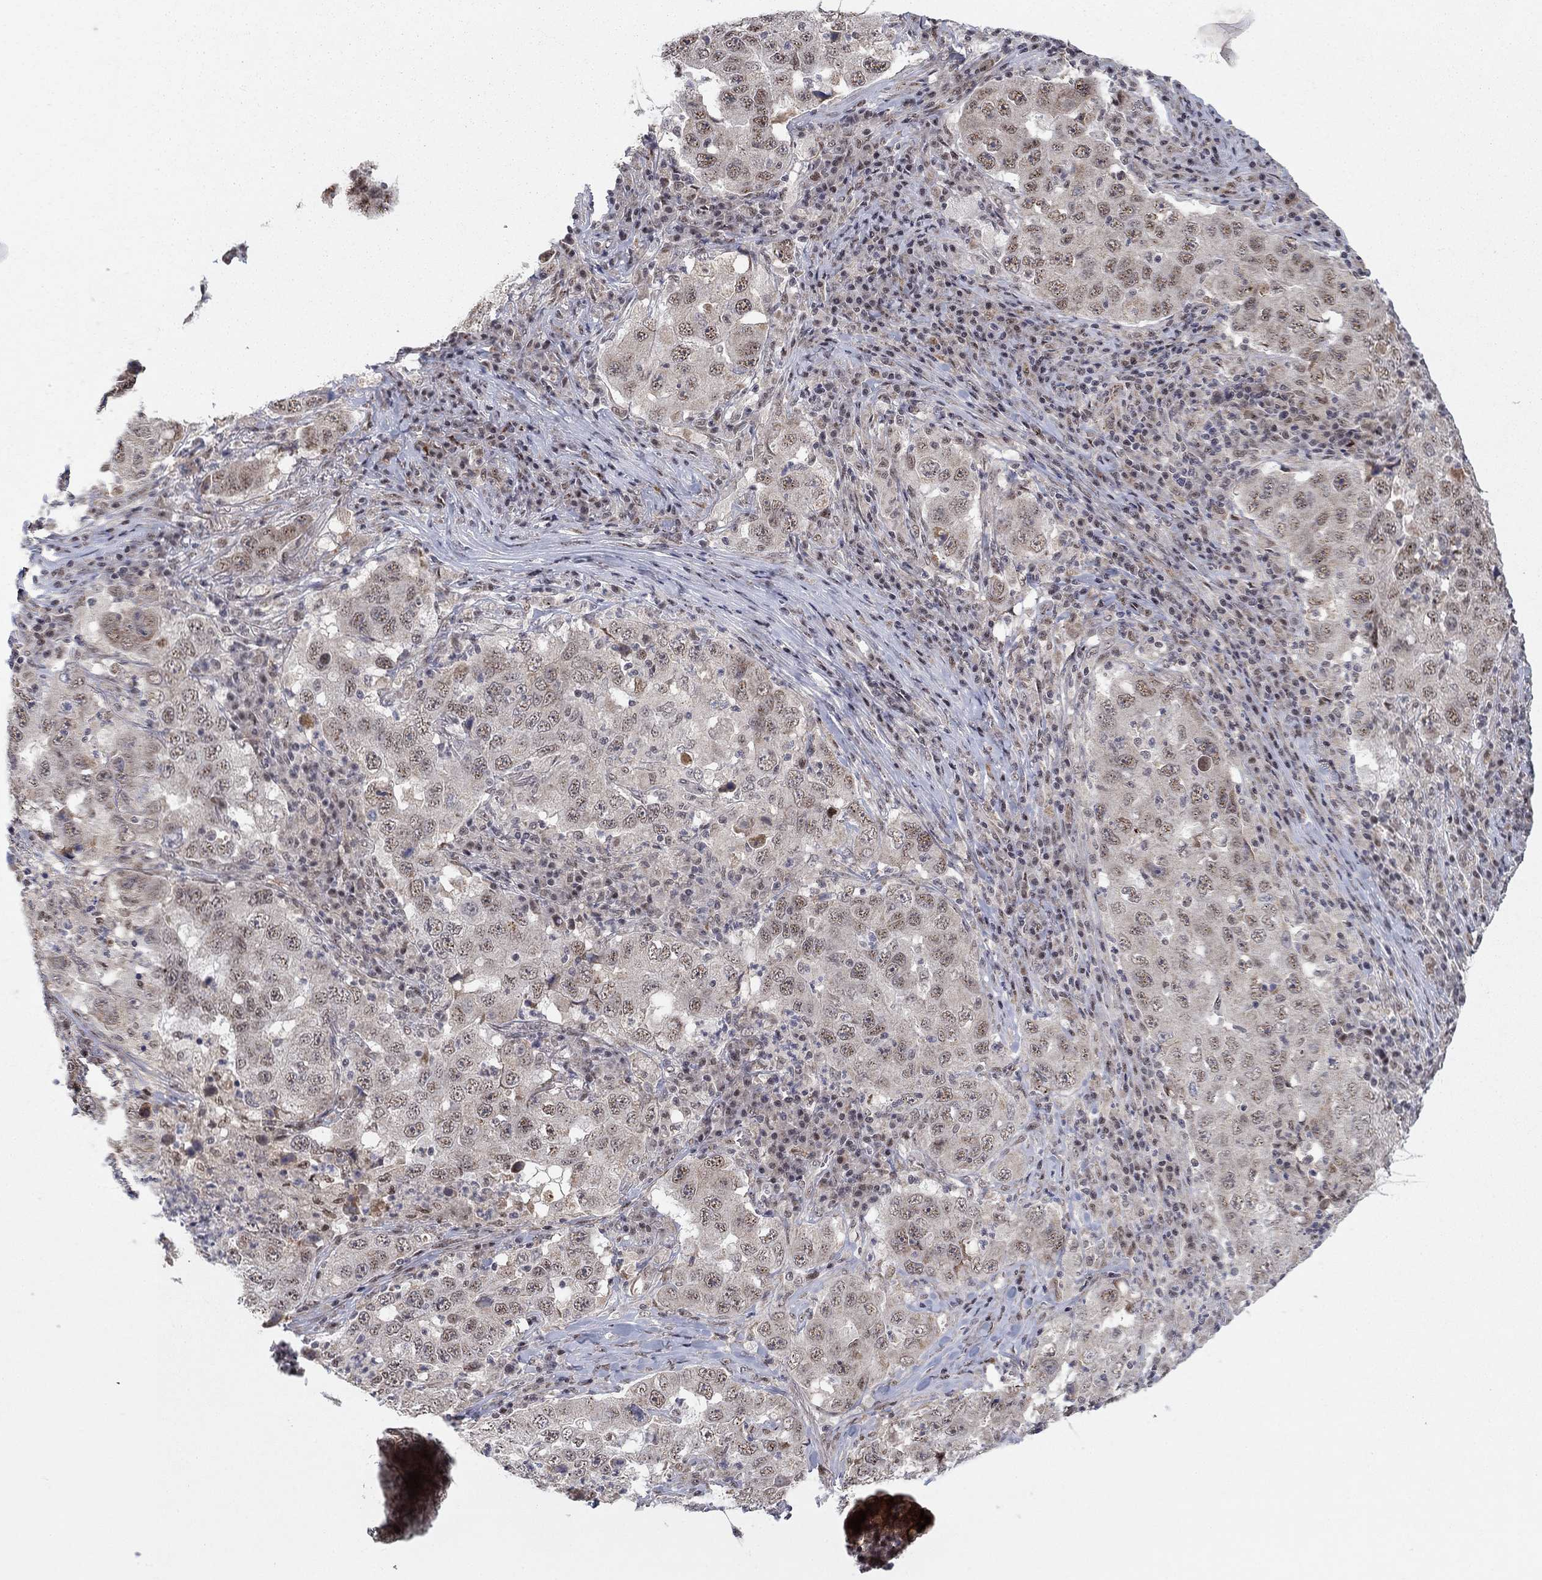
{"staining": {"intensity": "moderate", "quantity": "25%-75%", "location": "cytoplasmic/membranous,nuclear"}, "tissue": "lung cancer", "cell_type": "Tumor cells", "image_type": "cancer", "snomed": [{"axis": "morphology", "description": "Adenocarcinoma, NOS"}, {"axis": "topography", "description": "Lung"}], "caption": "Immunohistochemistry image of neoplastic tissue: lung adenocarcinoma stained using IHC demonstrates medium levels of moderate protein expression localized specifically in the cytoplasmic/membranous and nuclear of tumor cells, appearing as a cytoplasmic/membranous and nuclear brown color.", "gene": "ZNF395", "patient": {"sex": "male", "age": 73}}